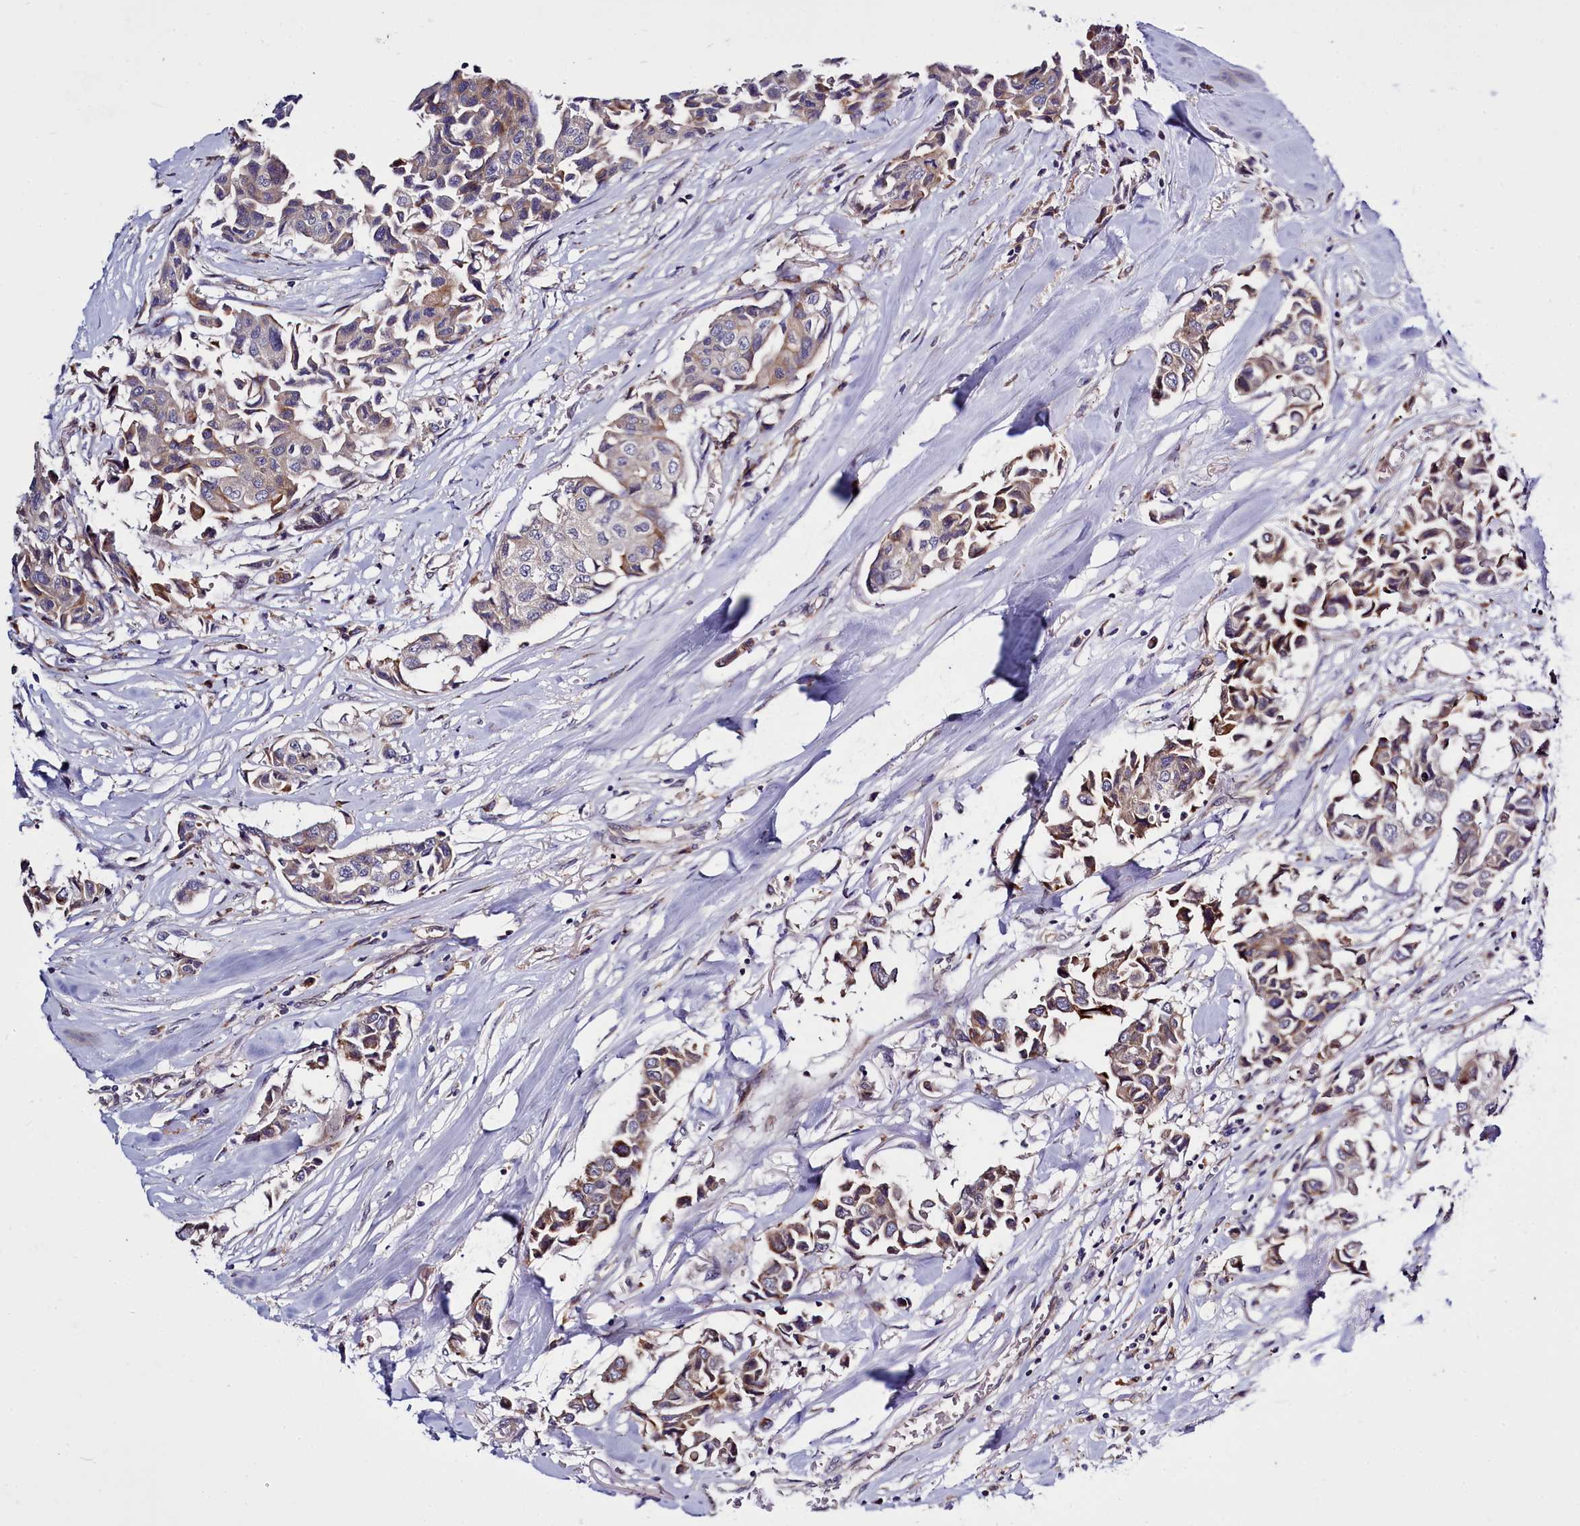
{"staining": {"intensity": "moderate", "quantity": "25%-75%", "location": "cytoplasmic/membranous"}, "tissue": "breast cancer", "cell_type": "Tumor cells", "image_type": "cancer", "snomed": [{"axis": "morphology", "description": "Duct carcinoma"}, {"axis": "topography", "description": "Breast"}], "caption": "High-power microscopy captured an IHC histopathology image of infiltrating ductal carcinoma (breast), revealing moderate cytoplasmic/membranous expression in approximately 25%-75% of tumor cells. Using DAB (3,3'-diaminobenzidine) (brown) and hematoxylin (blue) stains, captured at high magnification using brightfield microscopy.", "gene": "RAPGEF4", "patient": {"sex": "female", "age": 80}}